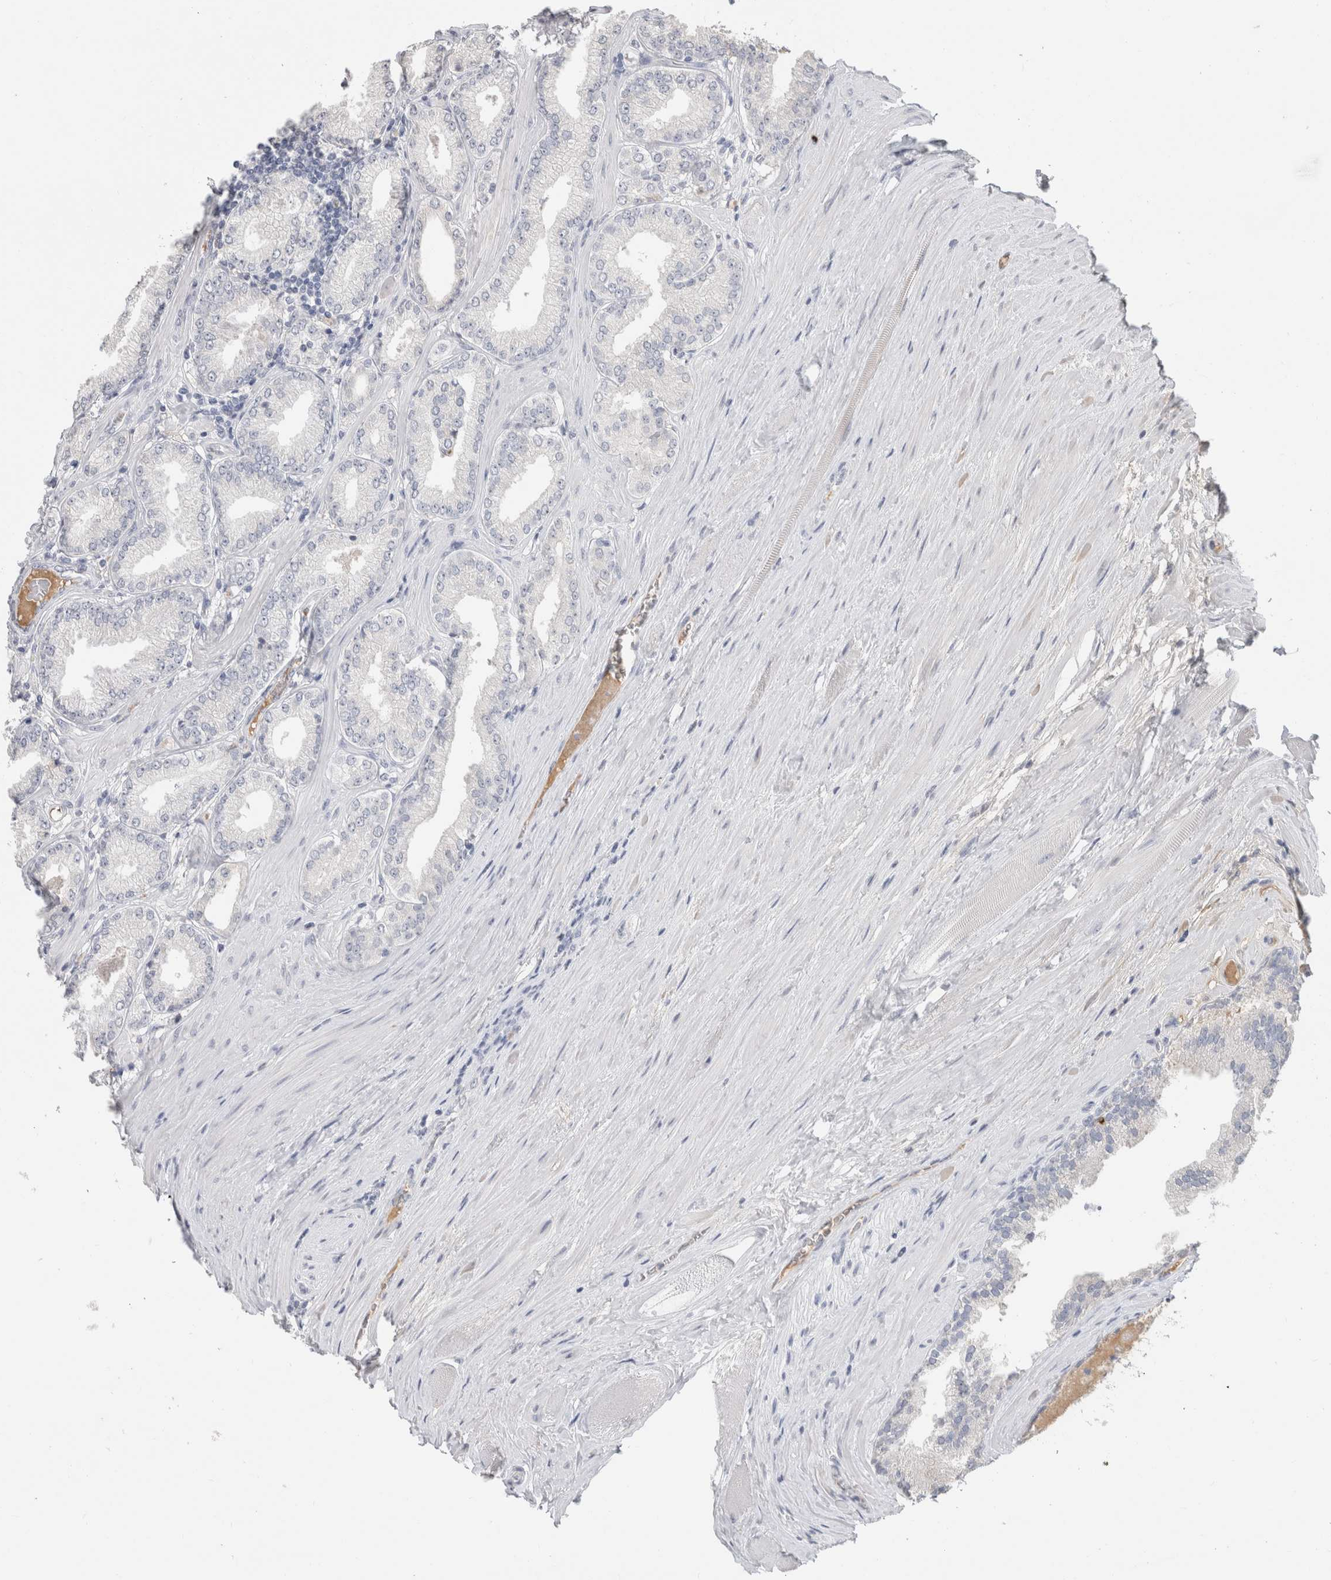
{"staining": {"intensity": "negative", "quantity": "none", "location": "none"}, "tissue": "prostate cancer", "cell_type": "Tumor cells", "image_type": "cancer", "snomed": [{"axis": "morphology", "description": "Adenocarcinoma, Low grade"}, {"axis": "topography", "description": "Prostate"}], "caption": "DAB immunohistochemical staining of human prostate adenocarcinoma (low-grade) reveals no significant staining in tumor cells.", "gene": "SCGB1A1", "patient": {"sex": "male", "age": 62}}